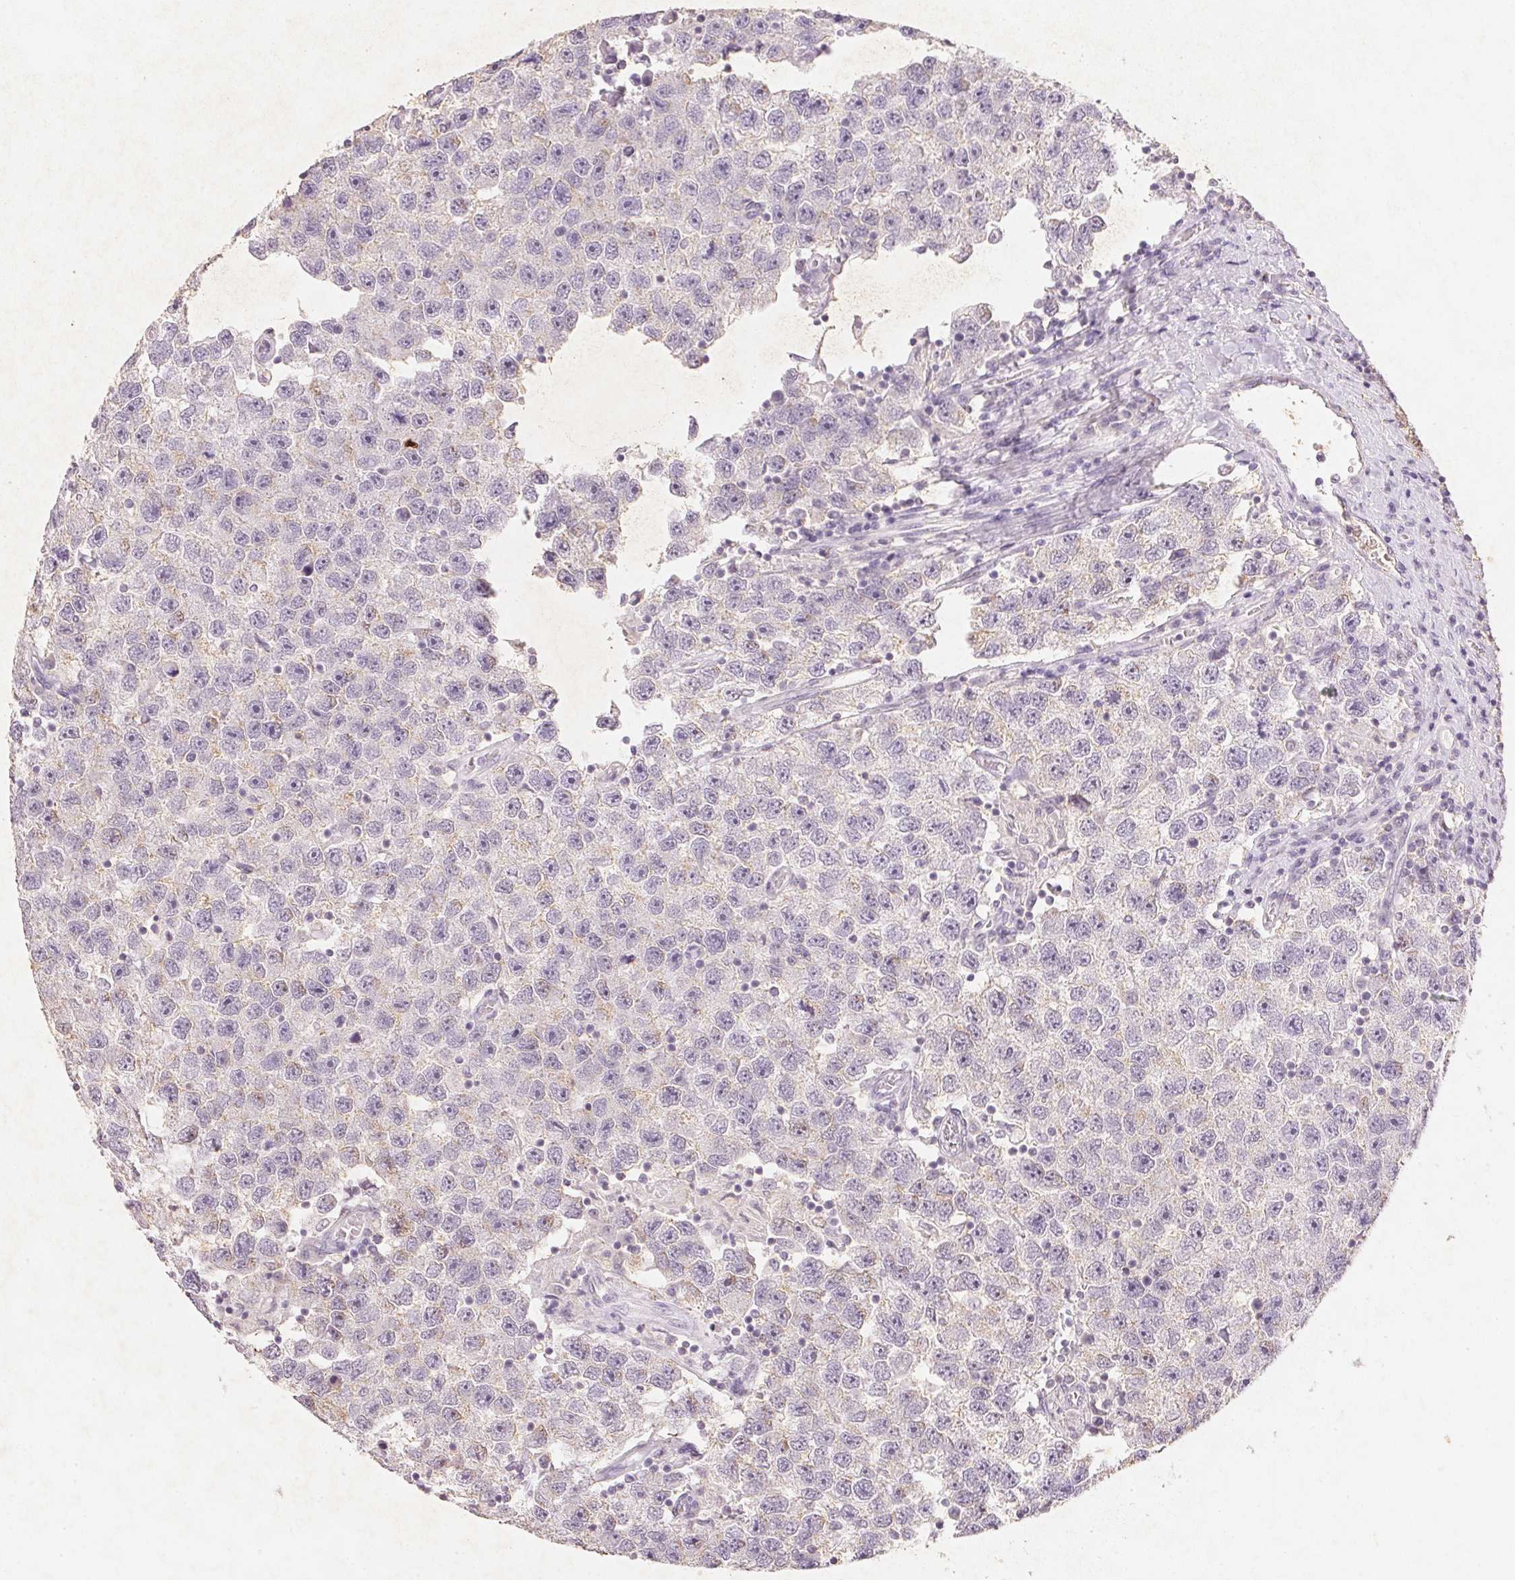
{"staining": {"intensity": "negative", "quantity": "none", "location": "none"}, "tissue": "testis cancer", "cell_type": "Tumor cells", "image_type": "cancer", "snomed": [{"axis": "morphology", "description": "Seminoma, NOS"}, {"axis": "topography", "description": "Testis"}], "caption": "Testis cancer was stained to show a protein in brown. There is no significant expression in tumor cells.", "gene": "SMTN", "patient": {"sex": "male", "age": 26}}